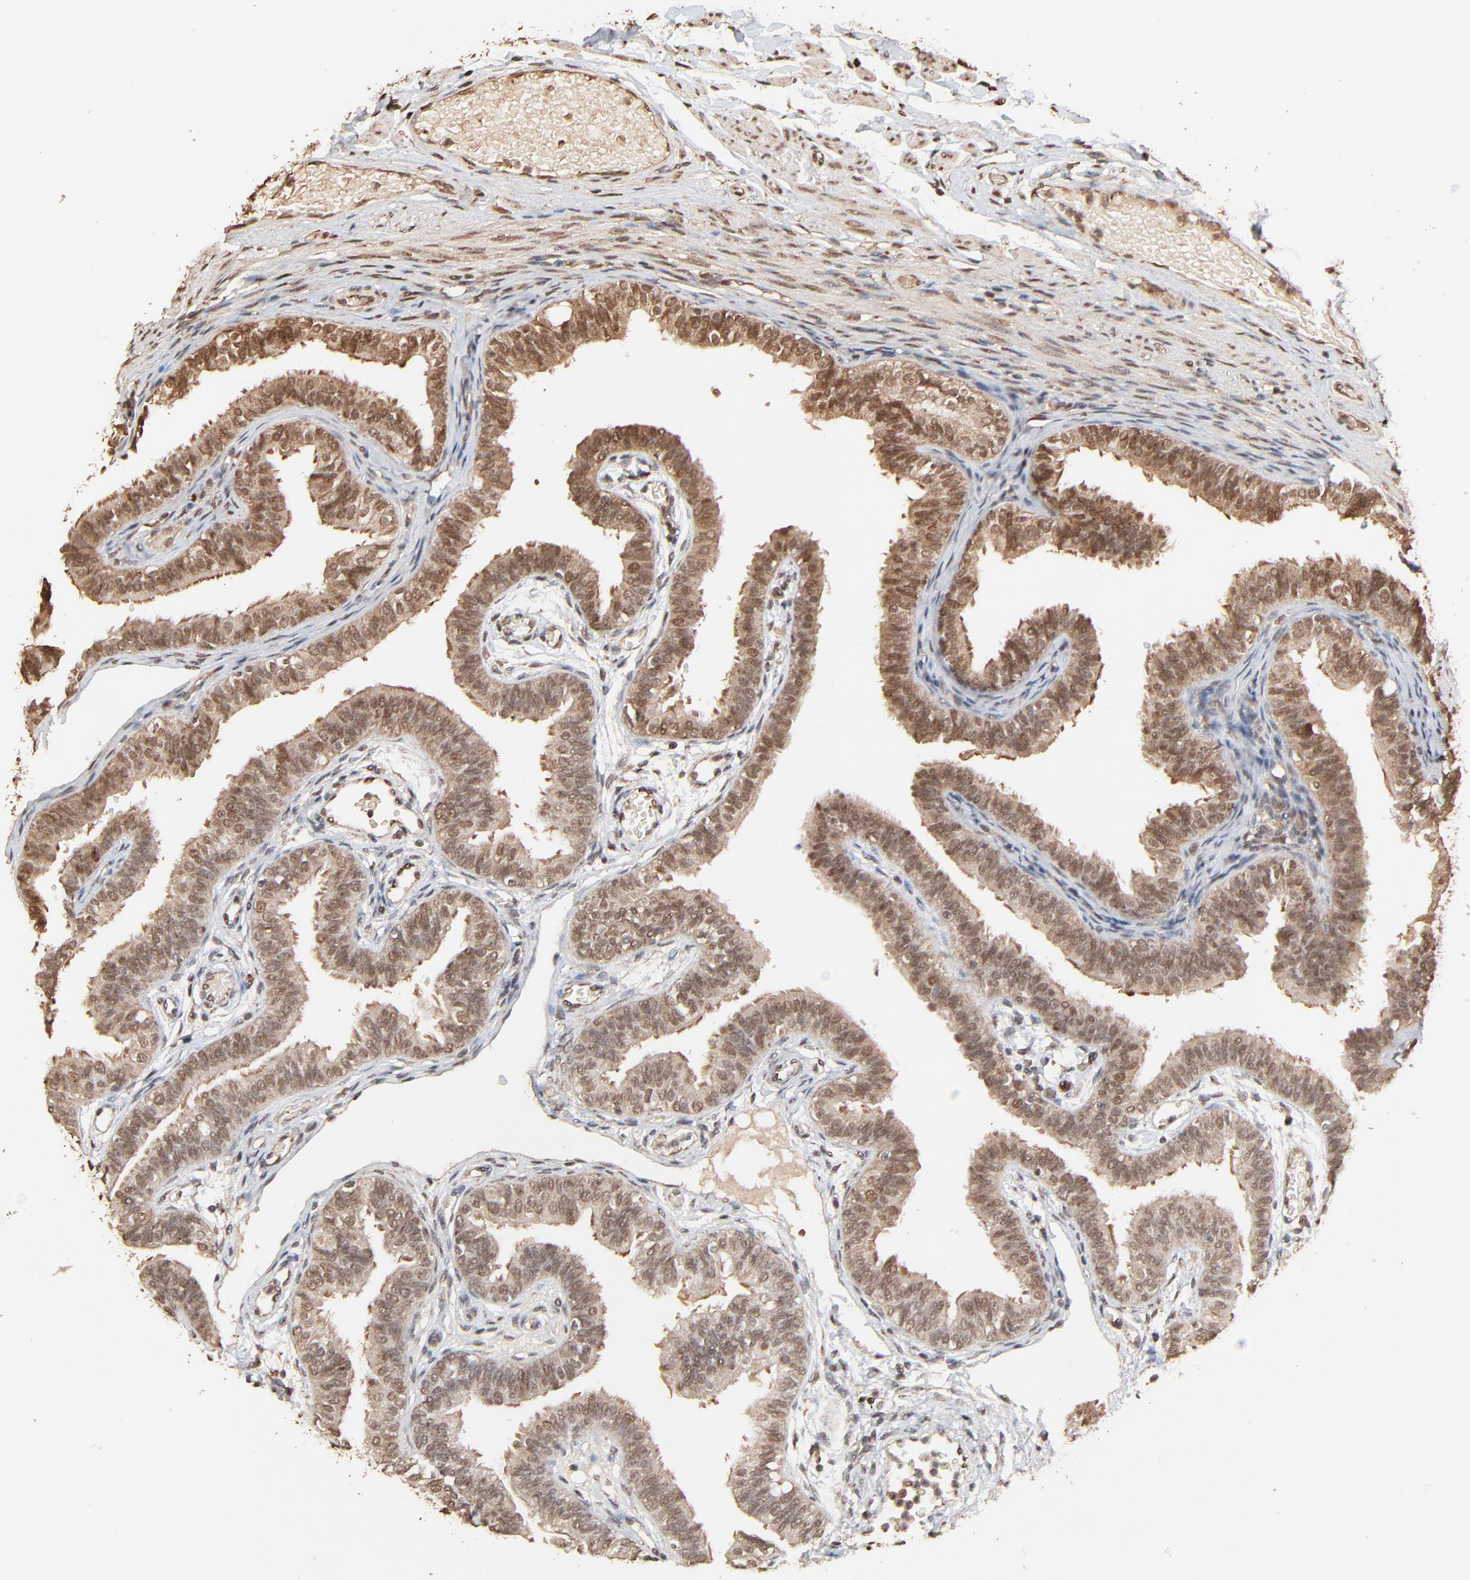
{"staining": {"intensity": "moderate", "quantity": ">75%", "location": "cytoplasmic/membranous,nuclear"}, "tissue": "fallopian tube", "cell_type": "Glandular cells", "image_type": "normal", "snomed": [{"axis": "morphology", "description": "Normal tissue, NOS"}, {"axis": "morphology", "description": "Dermoid, NOS"}, {"axis": "topography", "description": "Fallopian tube"}], "caption": "IHC (DAB (3,3'-diaminobenzidine)) staining of benign fallopian tube shows moderate cytoplasmic/membranous,nuclear protein positivity in approximately >75% of glandular cells. Using DAB (3,3'-diaminobenzidine) (brown) and hematoxylin (blue) stains, captured at high magnification using brightfield microscopy.", "gene": "FAM227A", "patient": {"sex": "female", "age": 33}}